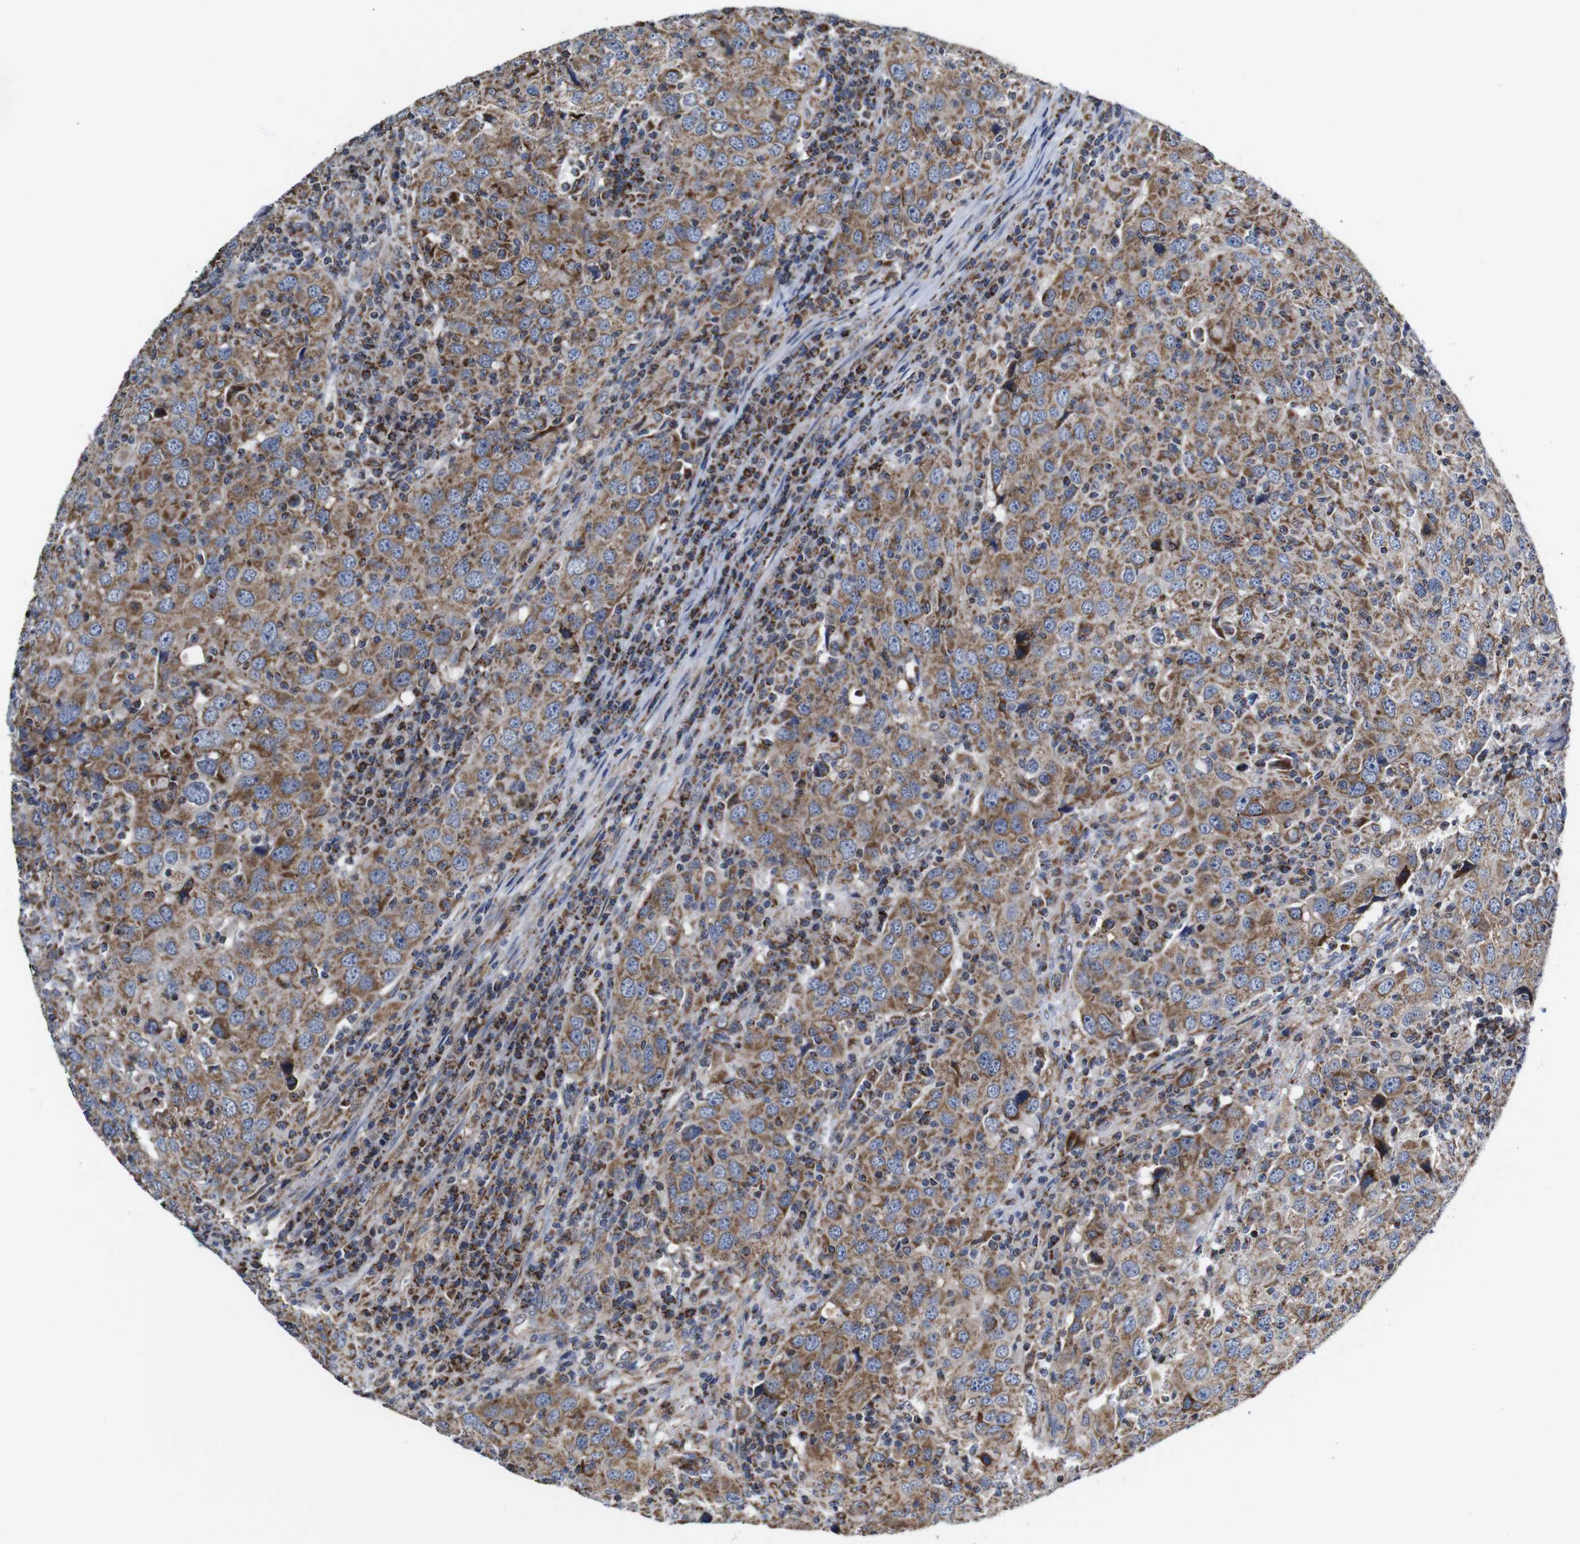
{"staining": {"intensity": "moderate", "quantity": ">75%", "location": "cytoplasmic/membranous"}, "tissue": "head and neck cancer", "cell_type": "Tumor cells", "image_type": "cancer", "snomed": [{"axis": "morphology", "description": "Adenocarcinoma, NOS"}, {"axis": "topography", "description": "Salivary gland"}, {"axis": "topography", "description": "Head-Neck"}], "caption": "Tumor cells reveal medium levels of moderate cytoplasmic/membranous expression in approximately >75% of cells in head and neck cancer. The staining was performed using DAB, with brown indicating positive protein expression. Nuclei are stained blue with hematoxylin.", "gene": "C17orf80", "patient": {"sex": "female", "age": 65}}